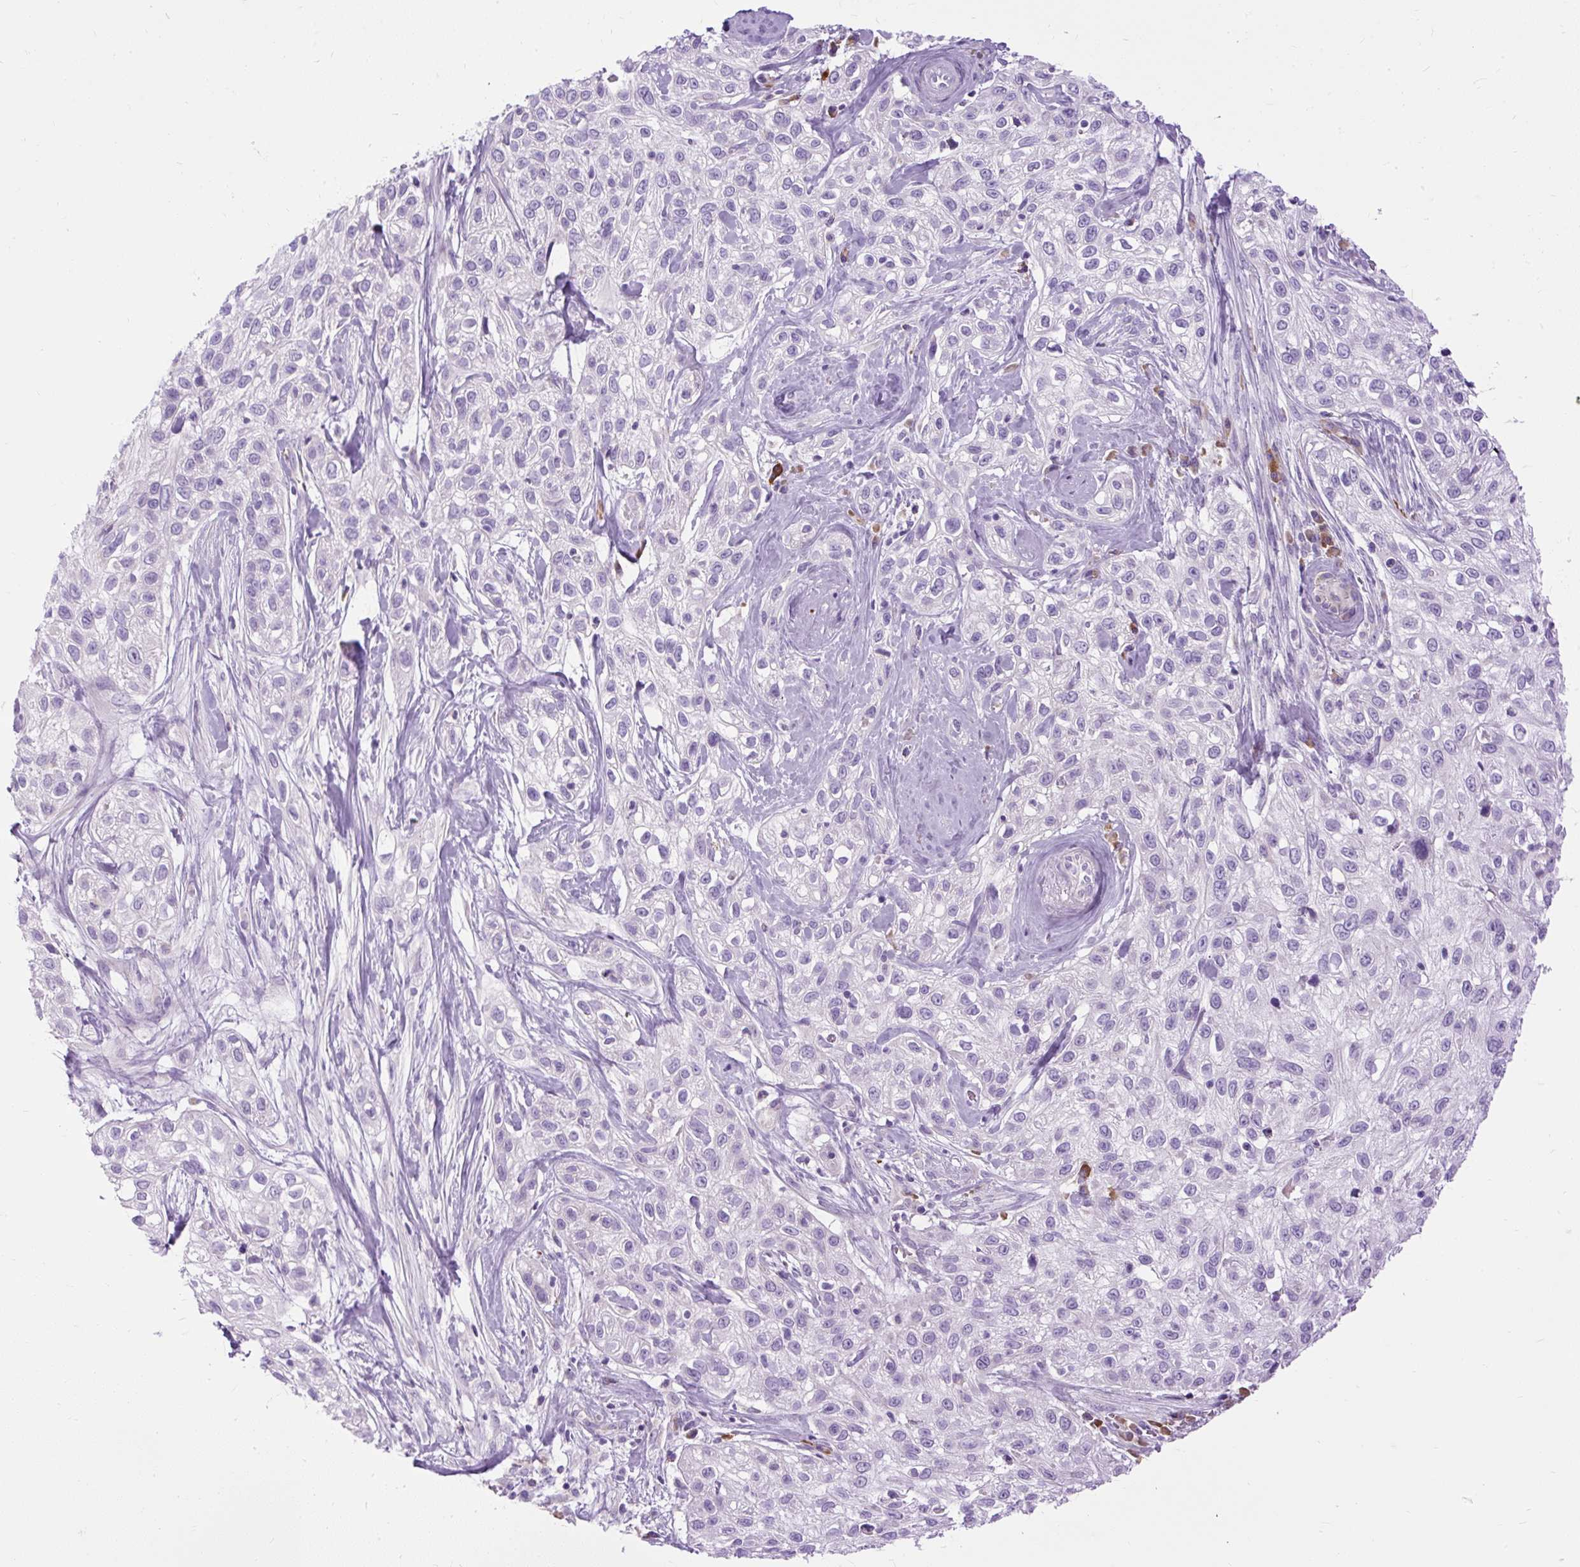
{"staining": {"intensity": "negative", "quantity": "none", "location": "none"}, "tissue": "skin cancer", "cell_type": "Tumor cells", "image_type": "cancer", "snomed": [{"axis": "morphology", "description": "Squamous cell carcinoma, NOS"}, {"axis": "topography", "description": "Skin"}], "caption": "Micrograph shows no protein expression in tumor cells of skin cancer (squamous cell carcinoma) tissue. (DAB immunohistochemistry (IHC), high magnification).", "gene": "SYBU", "patient": {"sex": "male", "age": 82}}